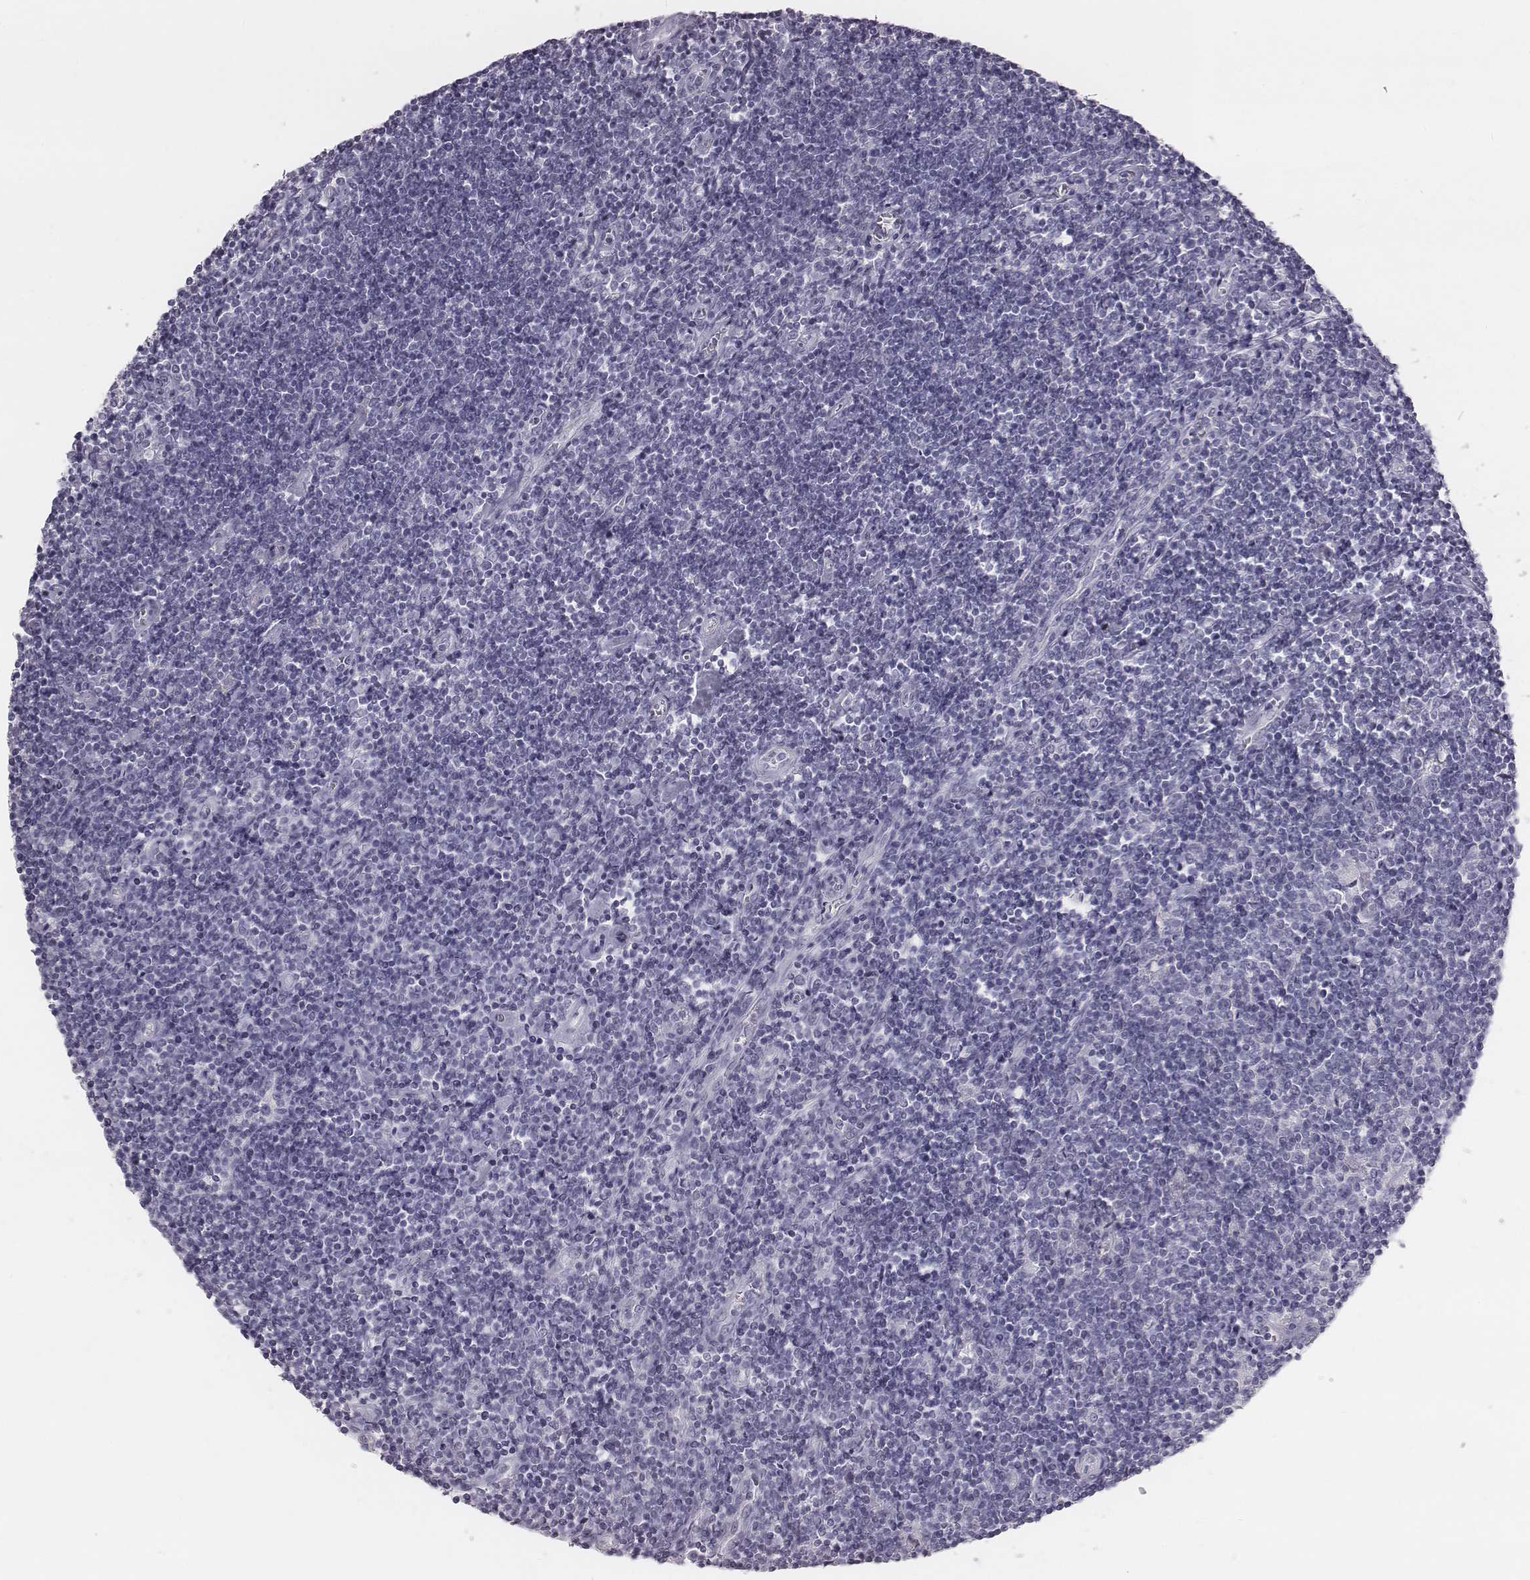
{"staining": {"intensity": "negative", "quantity": "none", "location": "none"}, "tissue": "lymphoma", "cell_type": "Tumor cells", "image_type": "cancer", "snomed": [{"axis": "morphology", "description": "Hodgkin's disease, NOS"}, {"axis": "topography", "description": "Lymph node"}], "caption": "High power microscopy histopathology image of an IHC image of Hodgkin's disease, revealing no significant expression in tumor cells.", "gene": "C6orf58", "patient": {"sex": "male", "age": 40}}